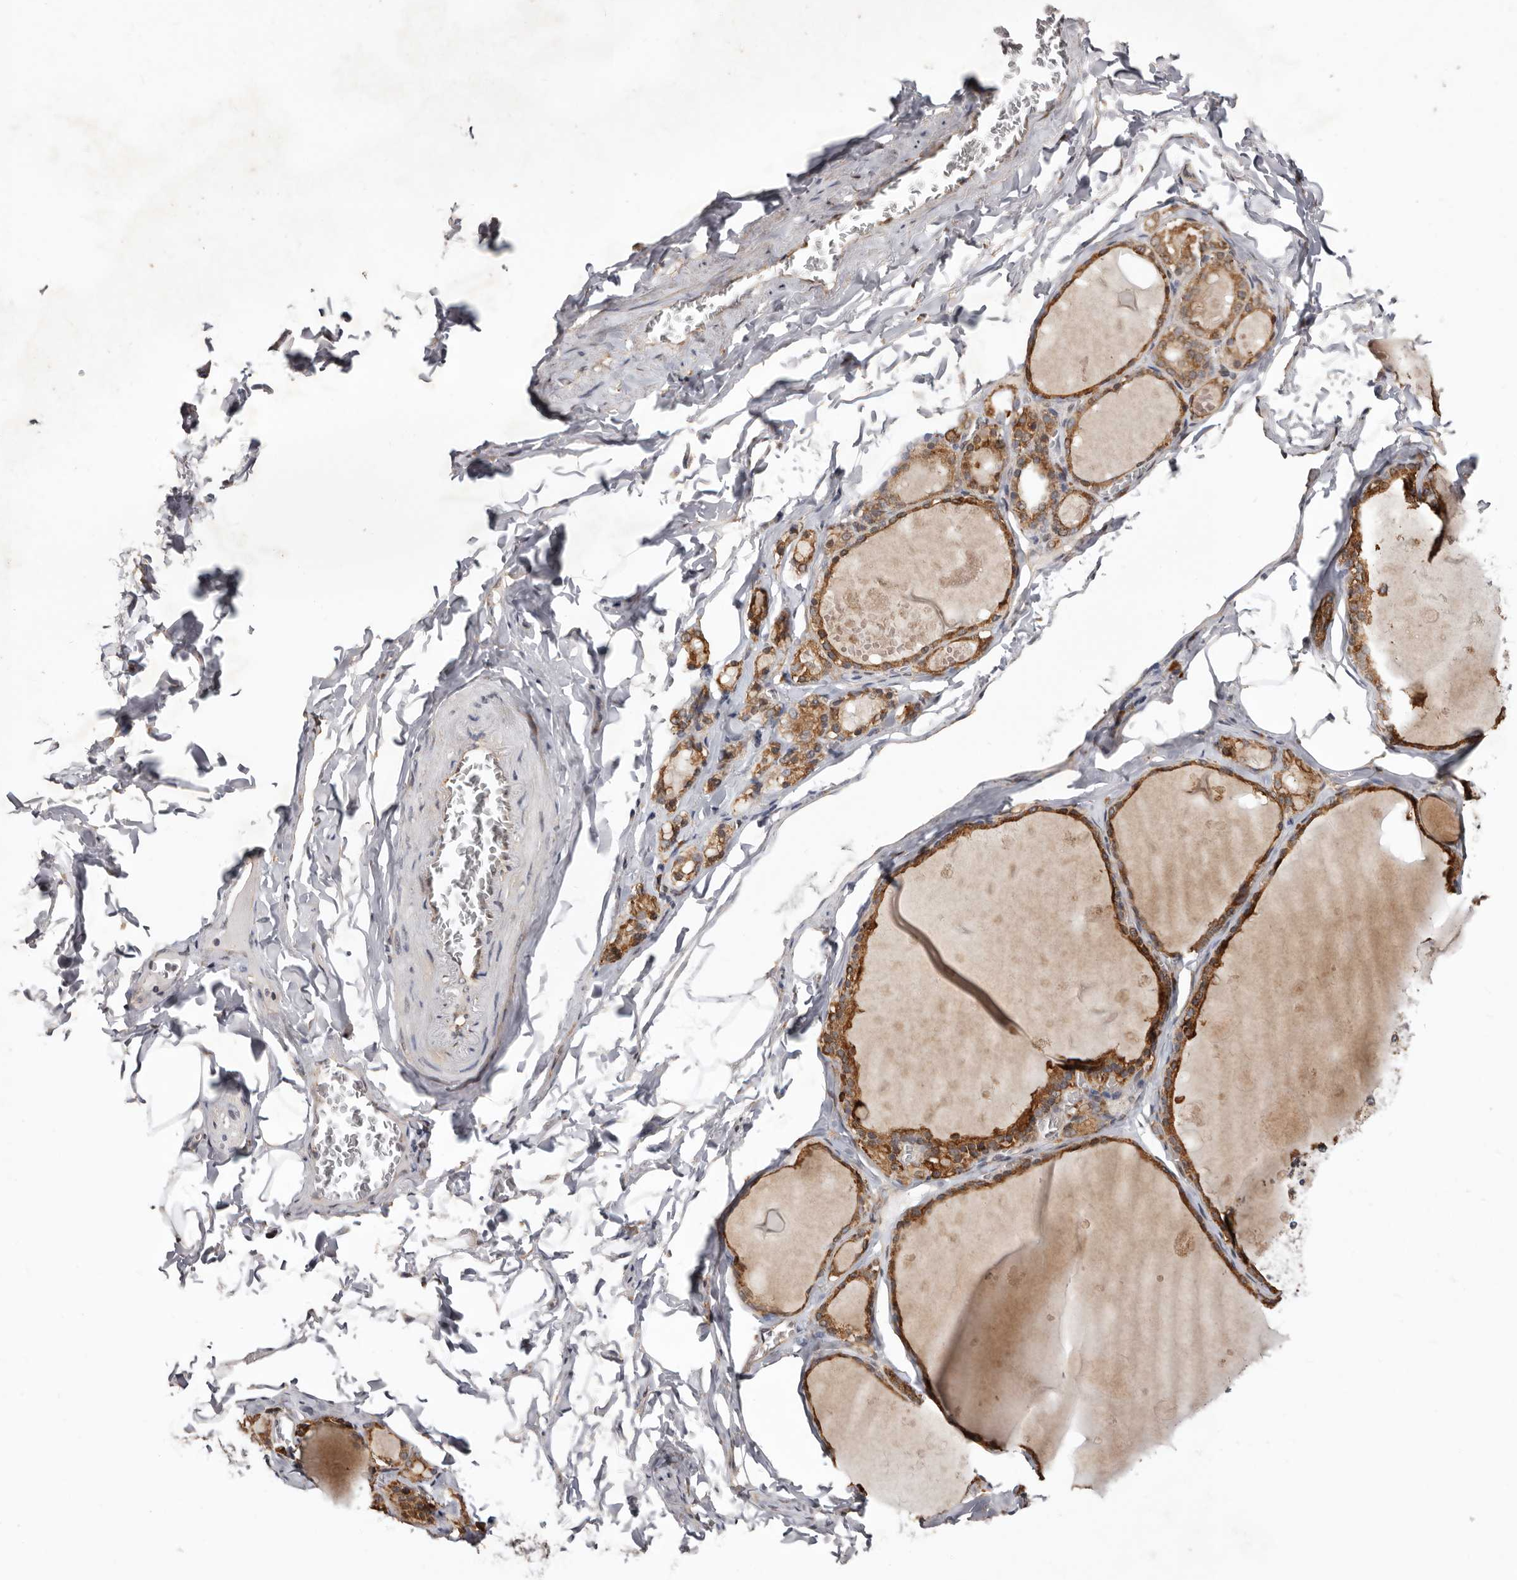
{"staining": {"intensity": "strong", "quantity": ">75%", "location": "cytoplasmic/membranous"}, "tissue": "thyroid gland", "cell_type": "Glandular cells", "image_type": "normal", "snomed": [{"axis": "morphology", "description": "Normal tissue, NOS"}, {"axis": "topography", "description": "Thyroid gland"}], "caption": "Brown immunohistochemical staining in benign human thyroid gland shows strong cytoplasmic/membranous staining in approximately >75% of glandular cells. (Brightfield microscopy of DAB IHC at high magnification).", "gene": "RRM2B", "patient": {"sex": "male", "age": 56}}